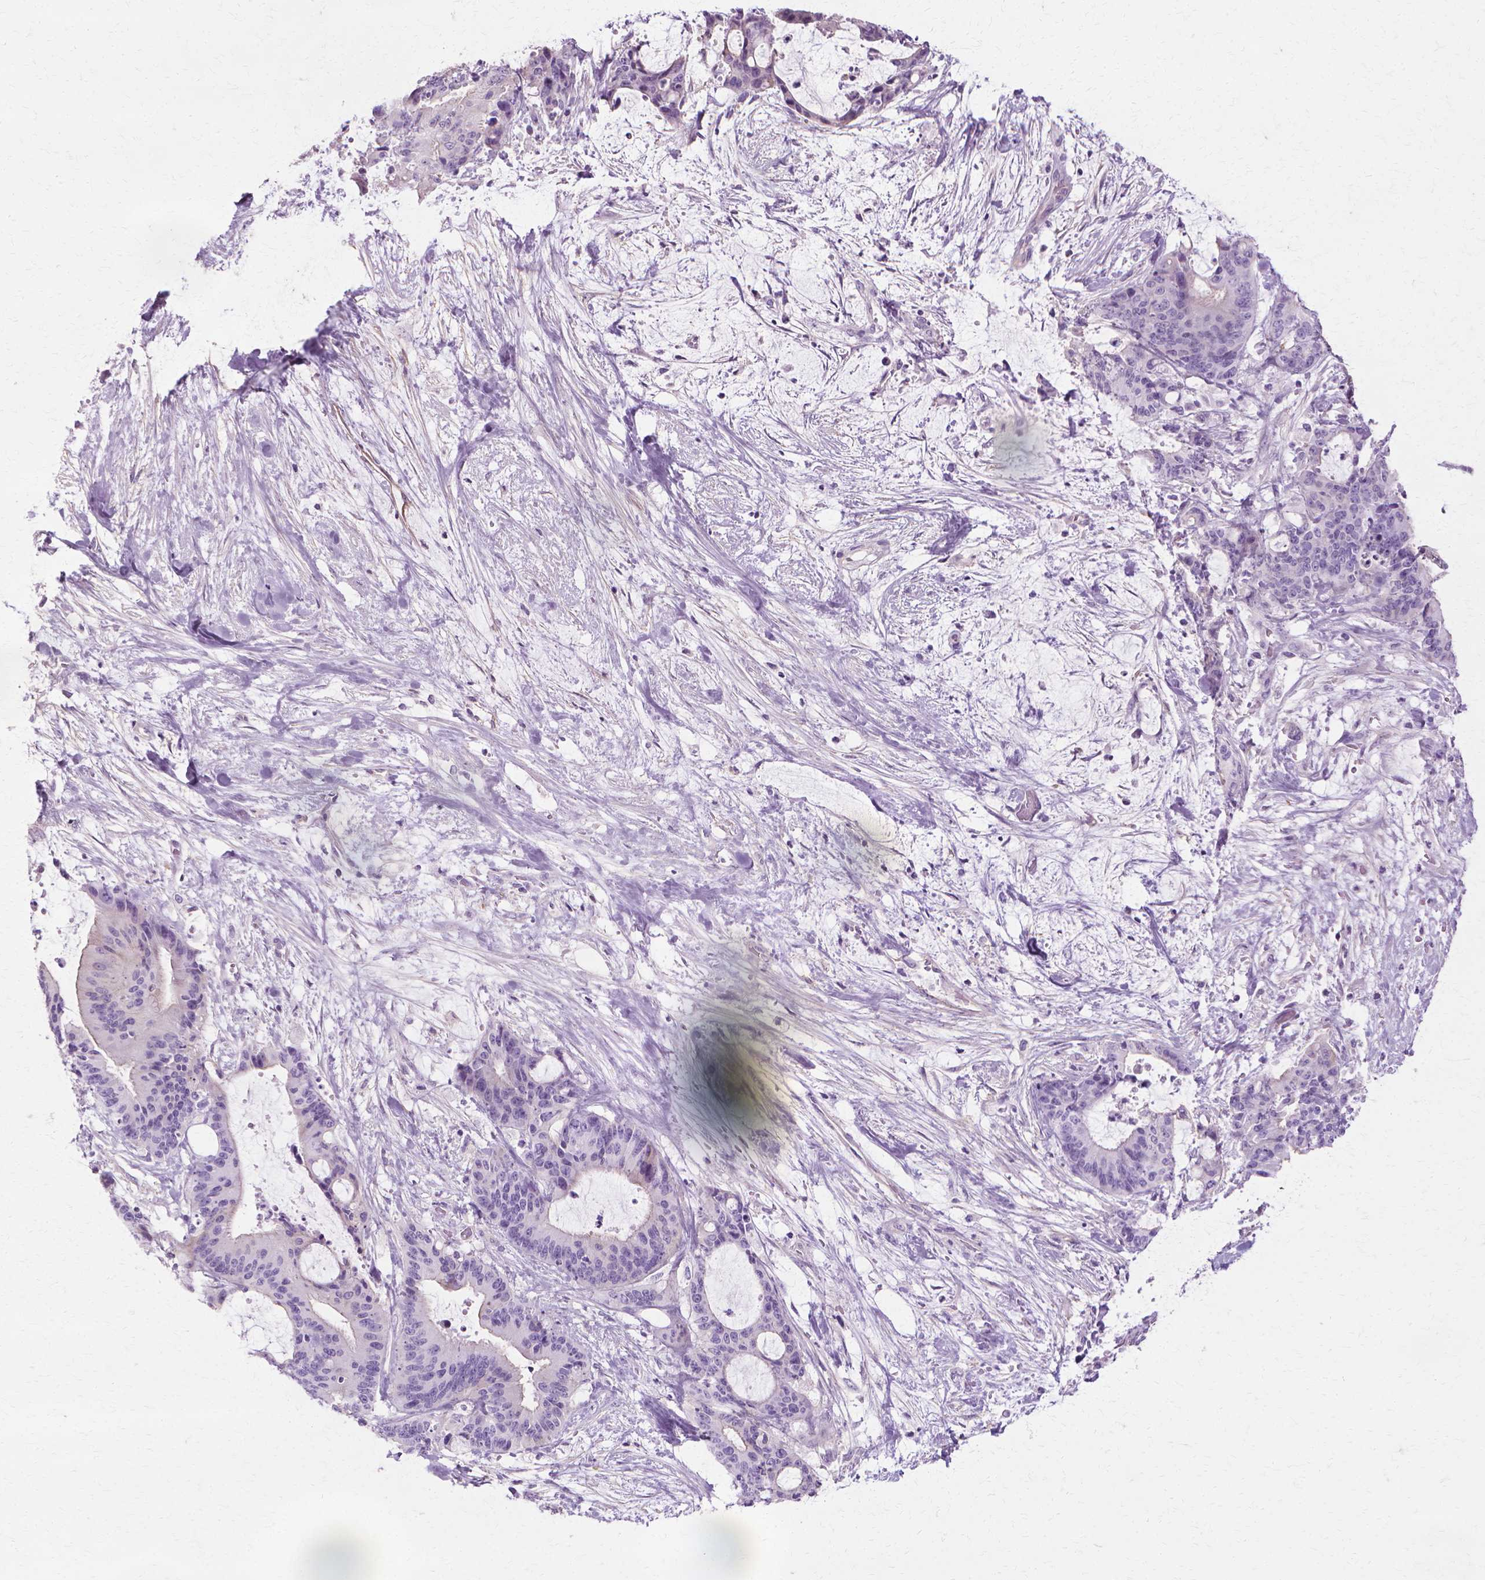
{"staining": {"intensity": "negative", "quantity": "none", "location": "none"}, "tissue": "liver cancer", "cell_type": "Tumor cells", "image_type": "cancer", "snomed": [{"axis": "morphology", "description": "Cholangiocarcinoma"}, {"axis": "topography", "description": "Liver"}], "caption": "The immunohistochemistry photomicrograph has no significant expression in tumor cells of cholangiocarcinoma (liver) tissue.", "gene": "CFAP157", "patient": {"sex": "female", "age": 73}}